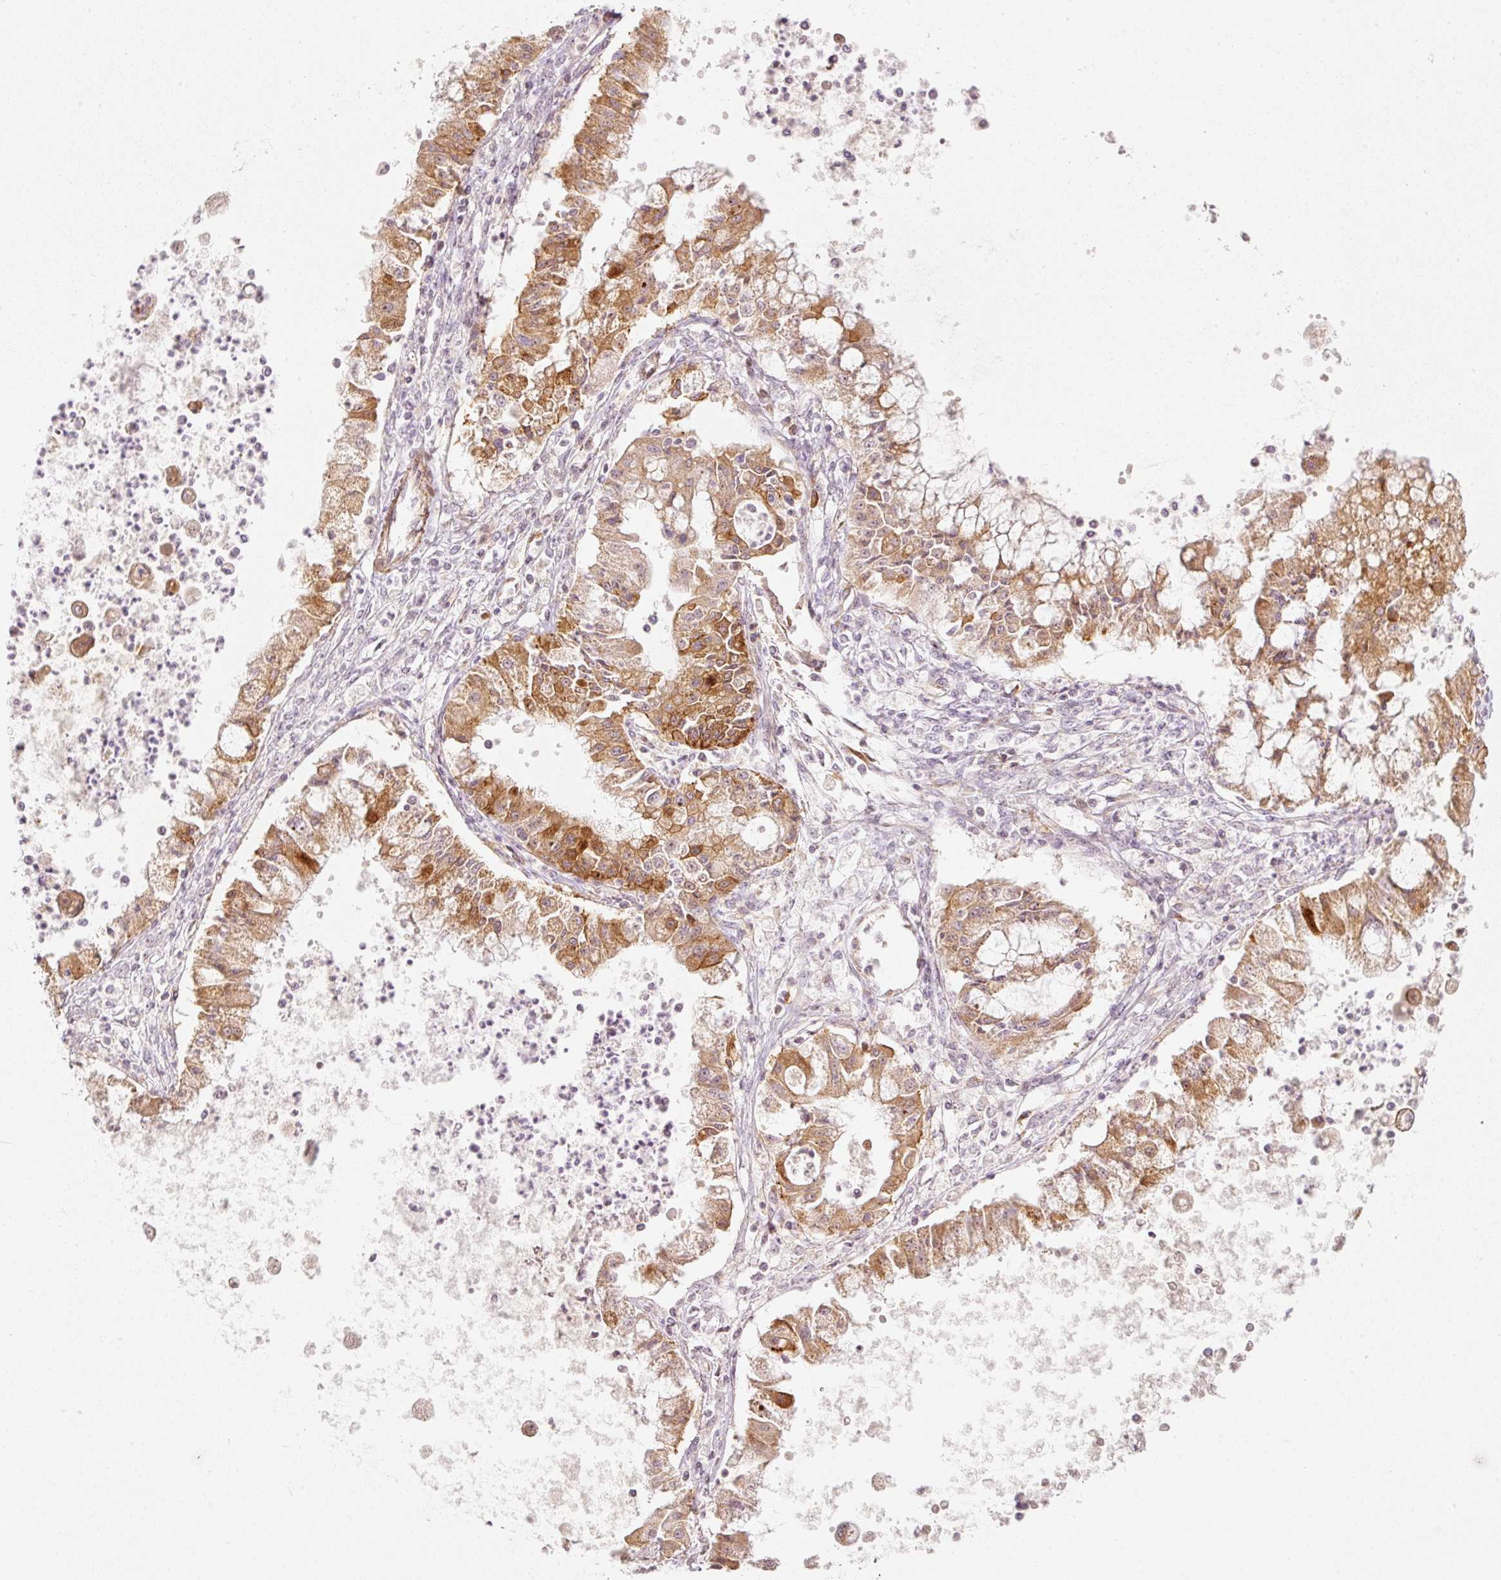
{"staining": {"intensity": "moderate", "quantity": ">75%", "location": "cytoplasmic/membranous"}, "tissue": "ovarian cancer", "cell_type": "Tumor cells", "image_type": "cancer", "snomed": [{"axis": "morphology", "description": "Cystadenocarcinoma, mucinous, NOS"}, {"axis": "topography", "description": "Ovary"}], "caption": "Protein expression analysis of ovarian cancer reveals moderate cytoplasmic/membranous positivity in approximately >75% of tumor cells.", "gene": "KCNQ1", "patient": {"sex": "female", "age": 70}}